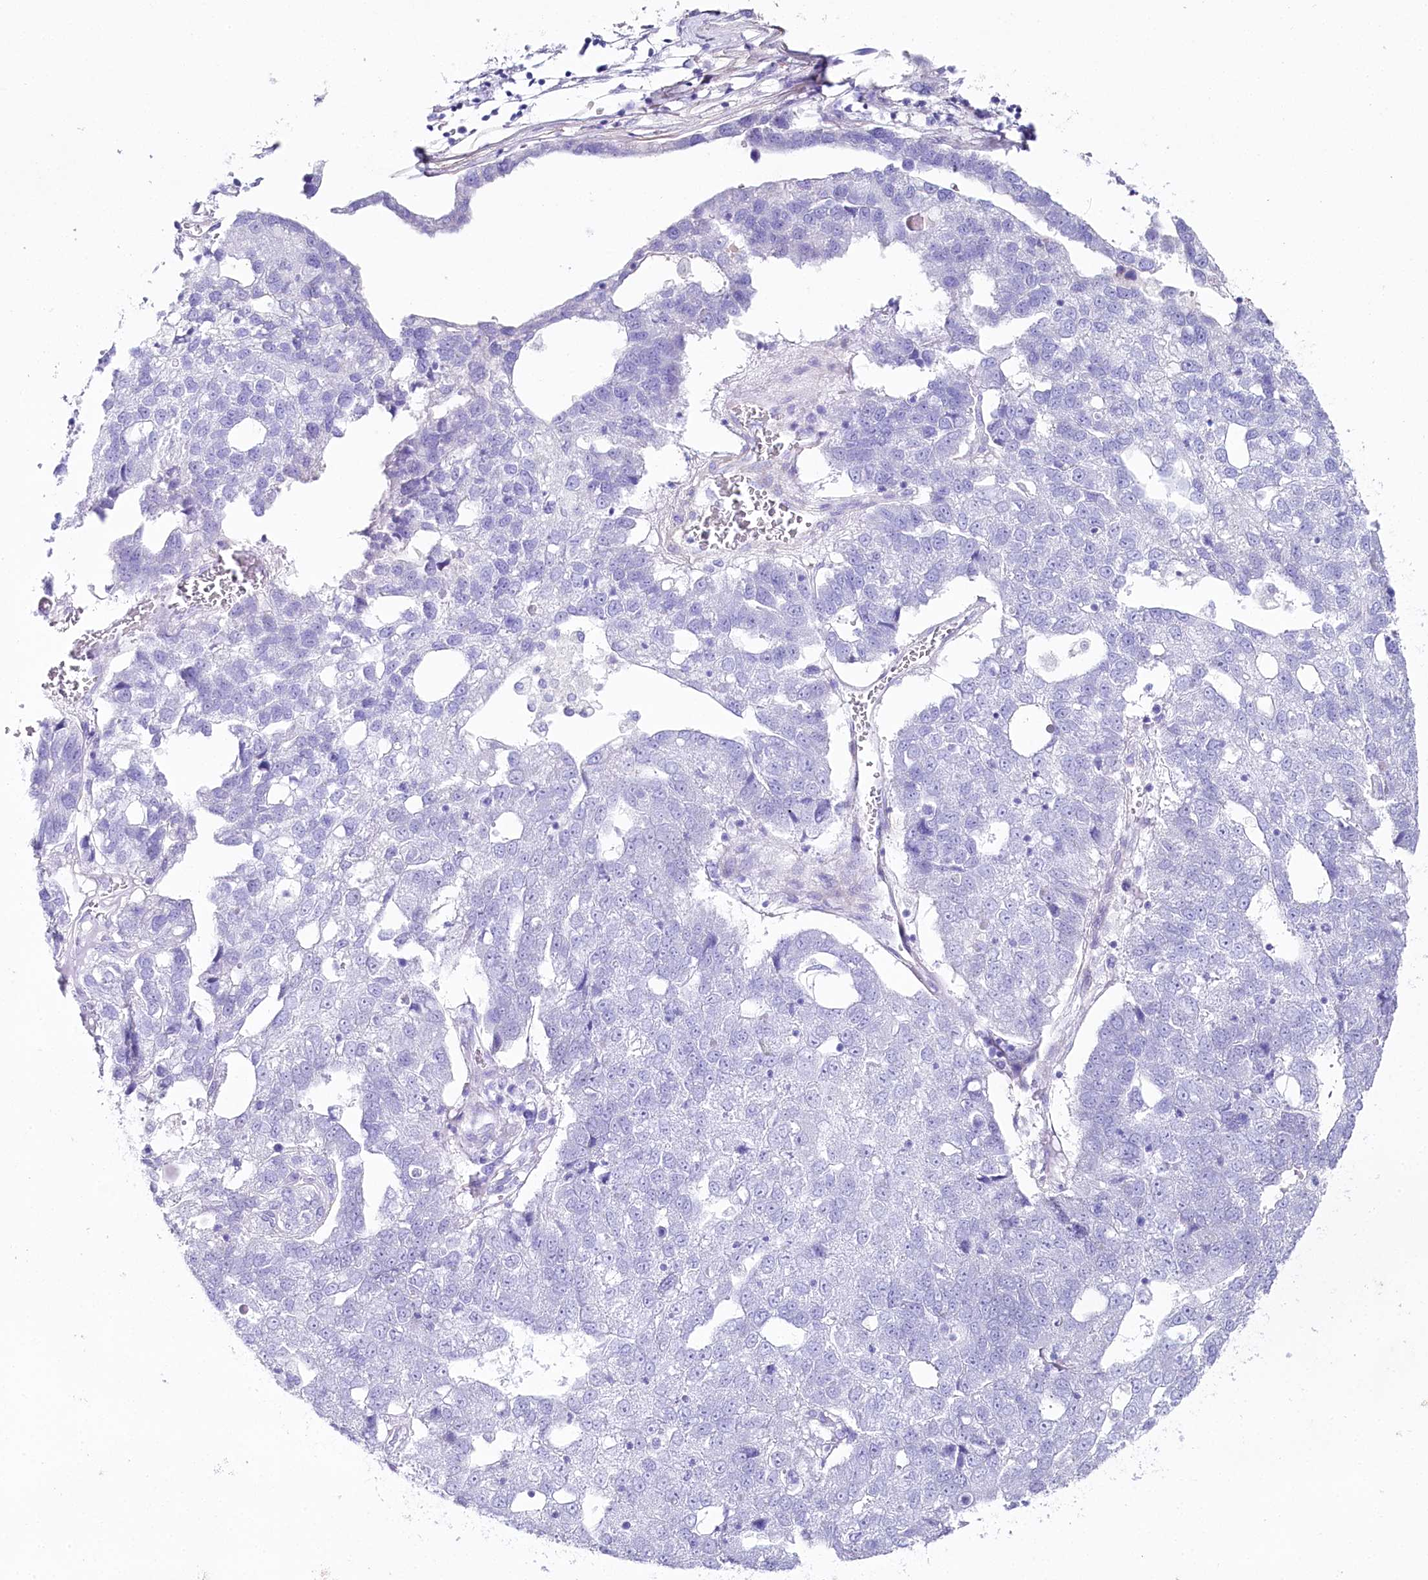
{"staining": {"intensity": "negative", "quantity": "none", "location": "none"}, "tissue": "pancreatic cancer", "cell_type": "Tumor cells", "image_type": "cancer", "snomed": [{"axis": "morphology", "description": "Adenocarcinoma, NOS"}, {"axis": "topography", "description": "Pancreas"}], "caption": "This is an immunohistochemistry image of human adenocarcinoma (pancreatic). There is no expression in tumor cells.", "gene": "CSN3", "patient": {"sex": "female", "age": 61}}